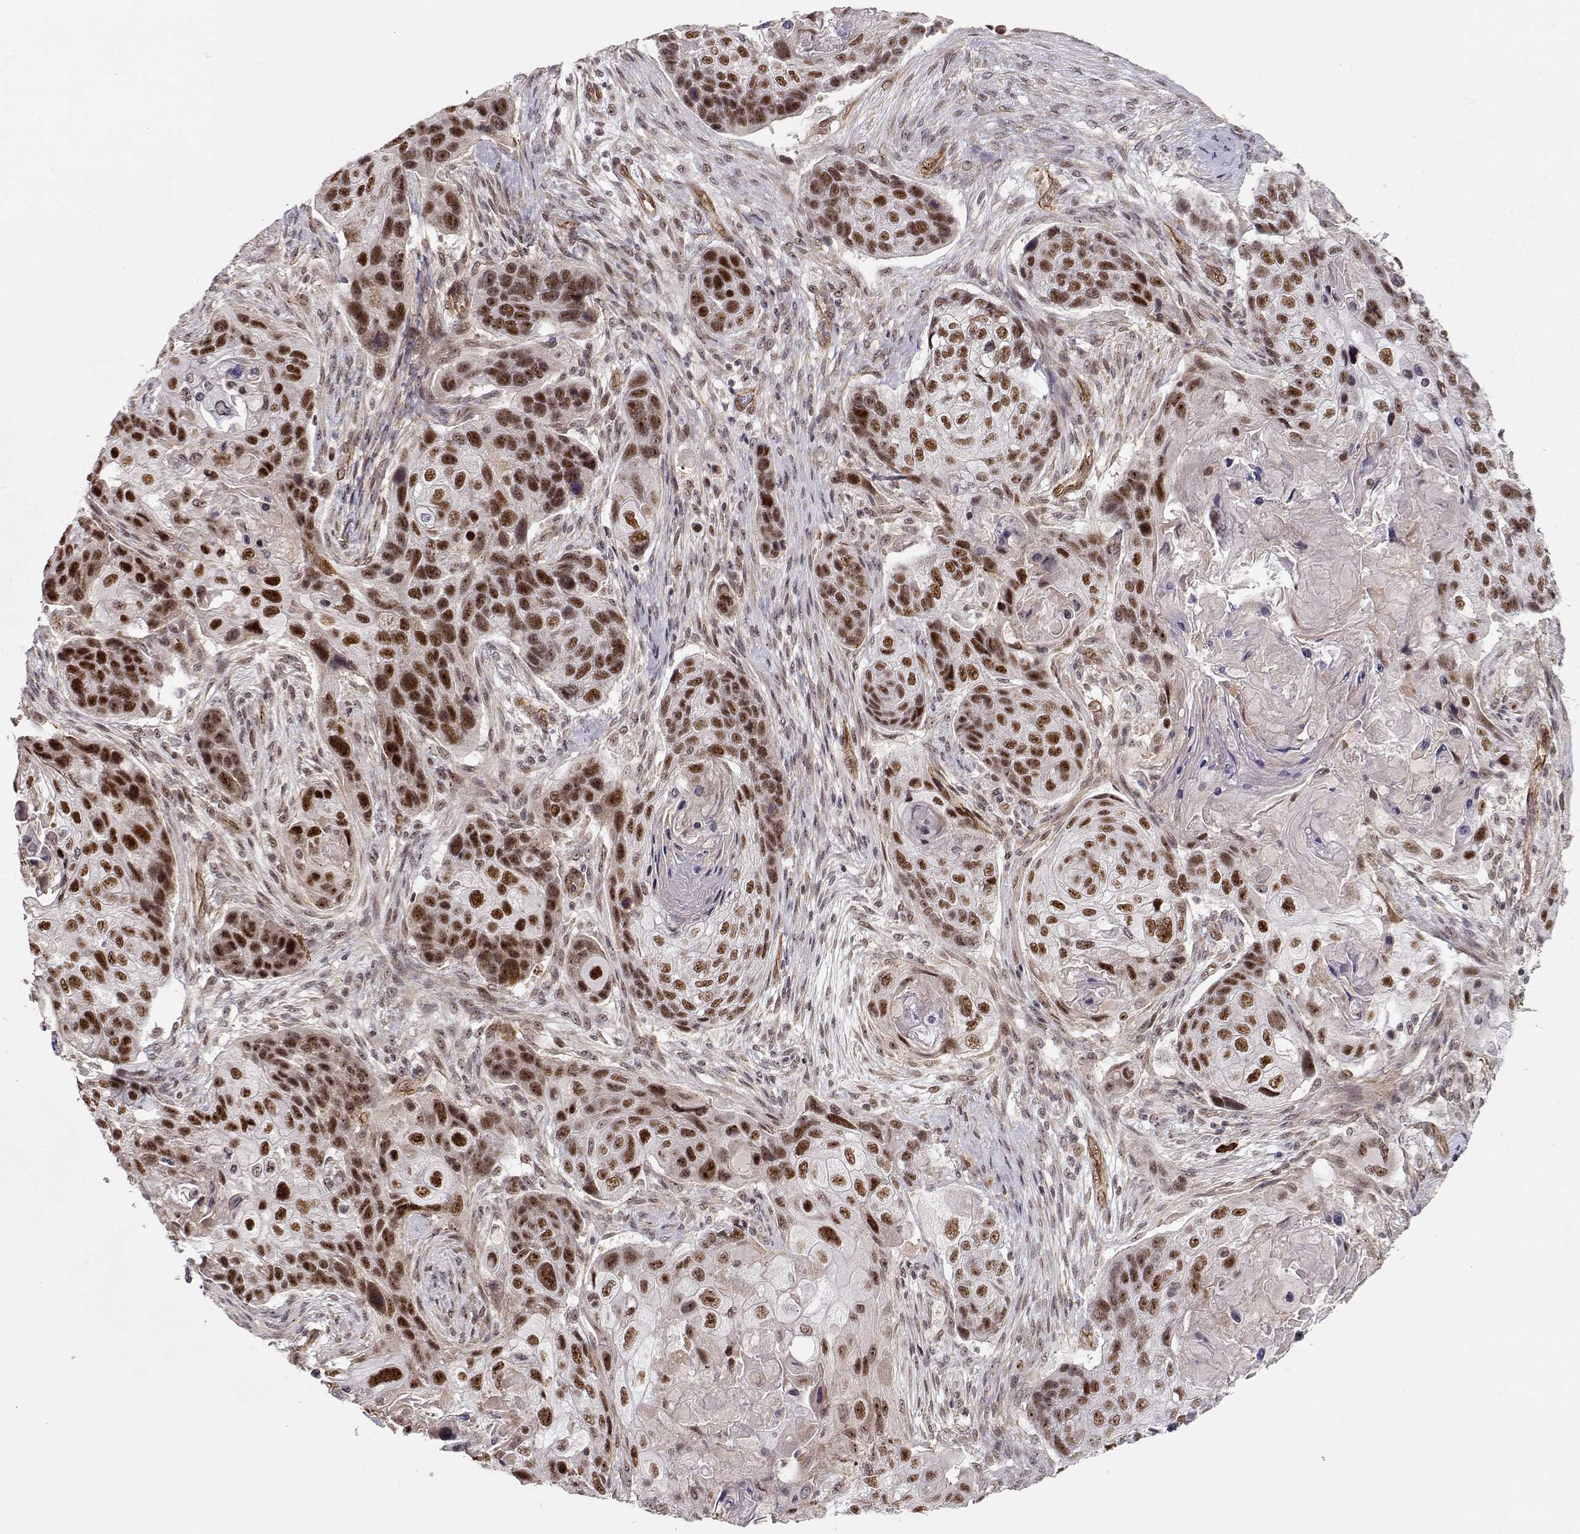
{"staining": {"intensity": "strong", "quantity": ">75%", "location": "nuclear"}, "tissue": "lung cancer", "cell_type": "Tumor cells", "image_type": "cancer", "snomed": [{"axis": "morphology", "description": "Squamous cell carcinoma, NOS"}, {"axis": "topography", "description": "Lung"}], "caption": "This is an image of IHC staining of lung cancer, which shows strong staining in the nuclear of tumor cells.", "gene": "CIR1", "patient": {"sex": "male", "age": 69}}